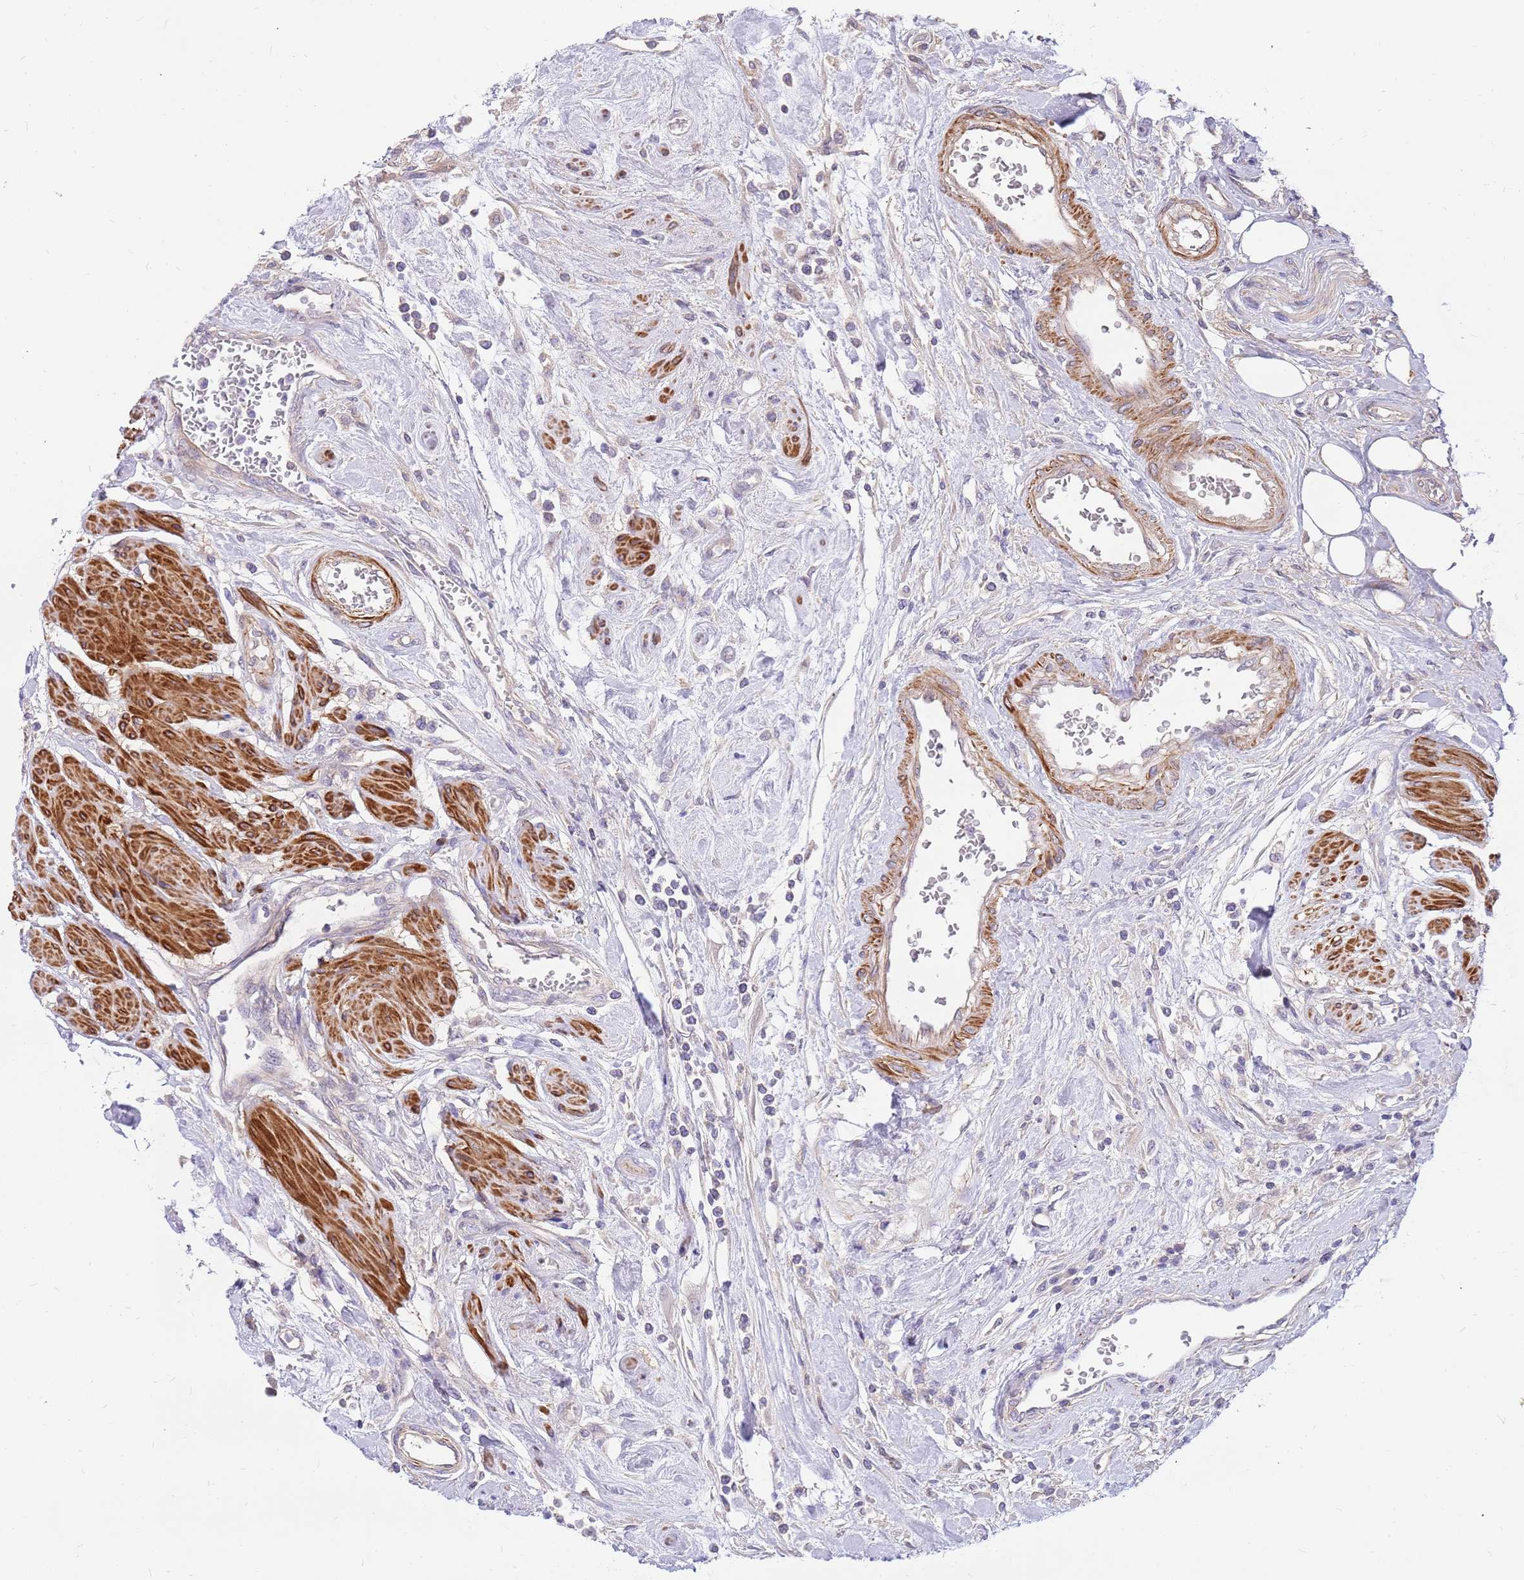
{"staining": {"intensity": "negative", "quantity": "none", "location": "none"}, "tissue": "urothelial cancer", "cell_type": "Tumor cells", "image_type": "cancer", "snomed": [{"axis": "morphology", "description": "Urothelial carcinoma, High grade"}, {"axis": "topography", "description": "Urinary bladder"}], "caption": "High magnification brightfield microscopy of urothelial carcinoma (high-grade) stained with DAB (brown) and counterstained with hematoxylin (blue): tumor cells show no significant expression. The staining was performed using DAB (3,3'-diaminobenzidine) to visualize the protein expression in brown, while the nuclei were stained in blue with hematoxylin (Magnification: 20x).", "gene": "MVD", "patient": {"sex": "female", "age": 79}}